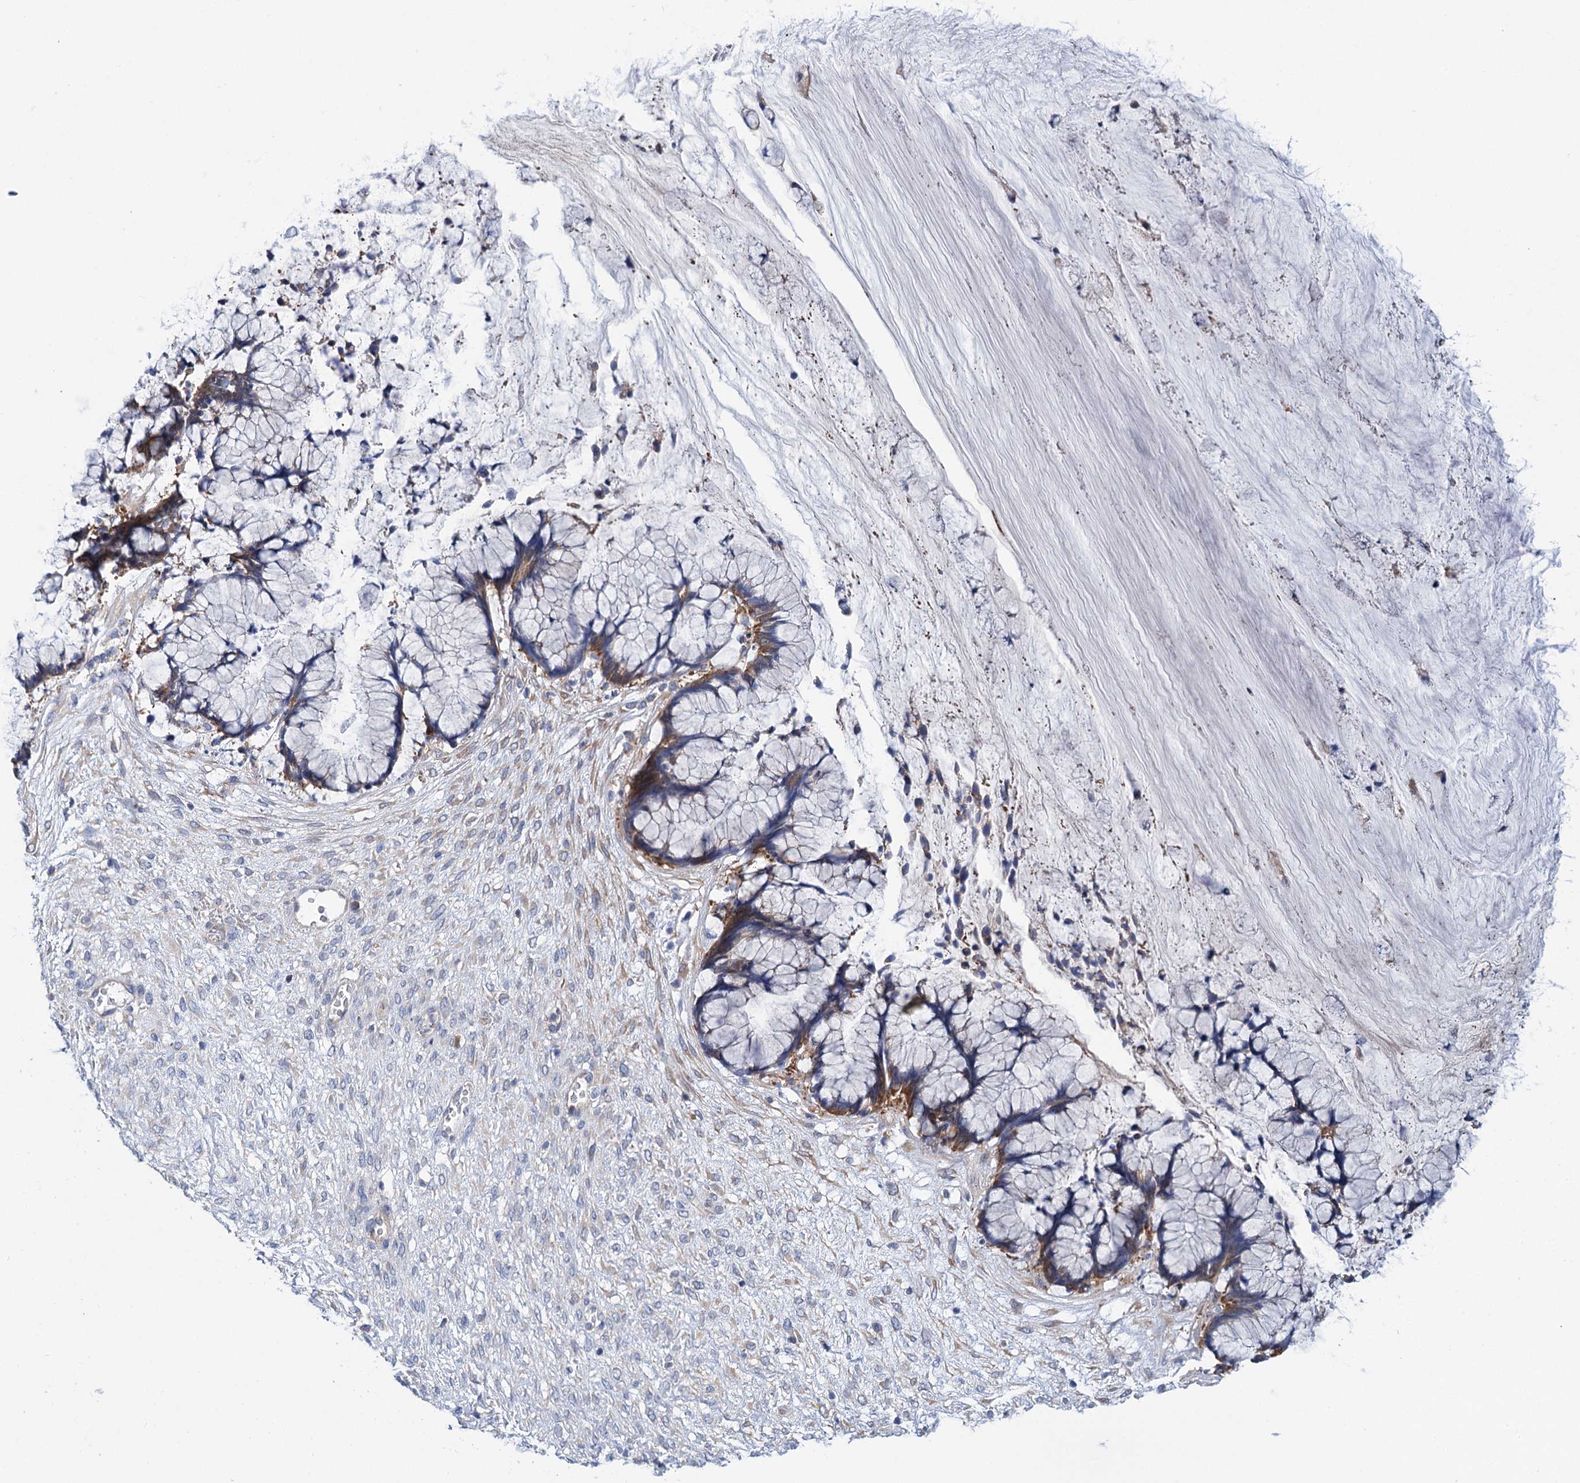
{"staining": {"intensity": "moderate", "quantity": "<25%", "location": "cytoplasmic/membranous"}, "tissue": "ovarian cancer", "cell_type": "Tumor cells", "image_type": "cancer", "snomed": [{"axis": "morphology", "description": "Cystadenocarcinoma, mucinous, NOS"}, {"axis": "topography", "description": "Ovary"}], "caption": "Ovarian cancer stained with a protein marker demonstrates moderate staining in tumor cells.", "gene": "TRIM55", "patient": {"sex": "female", "age": 42}}